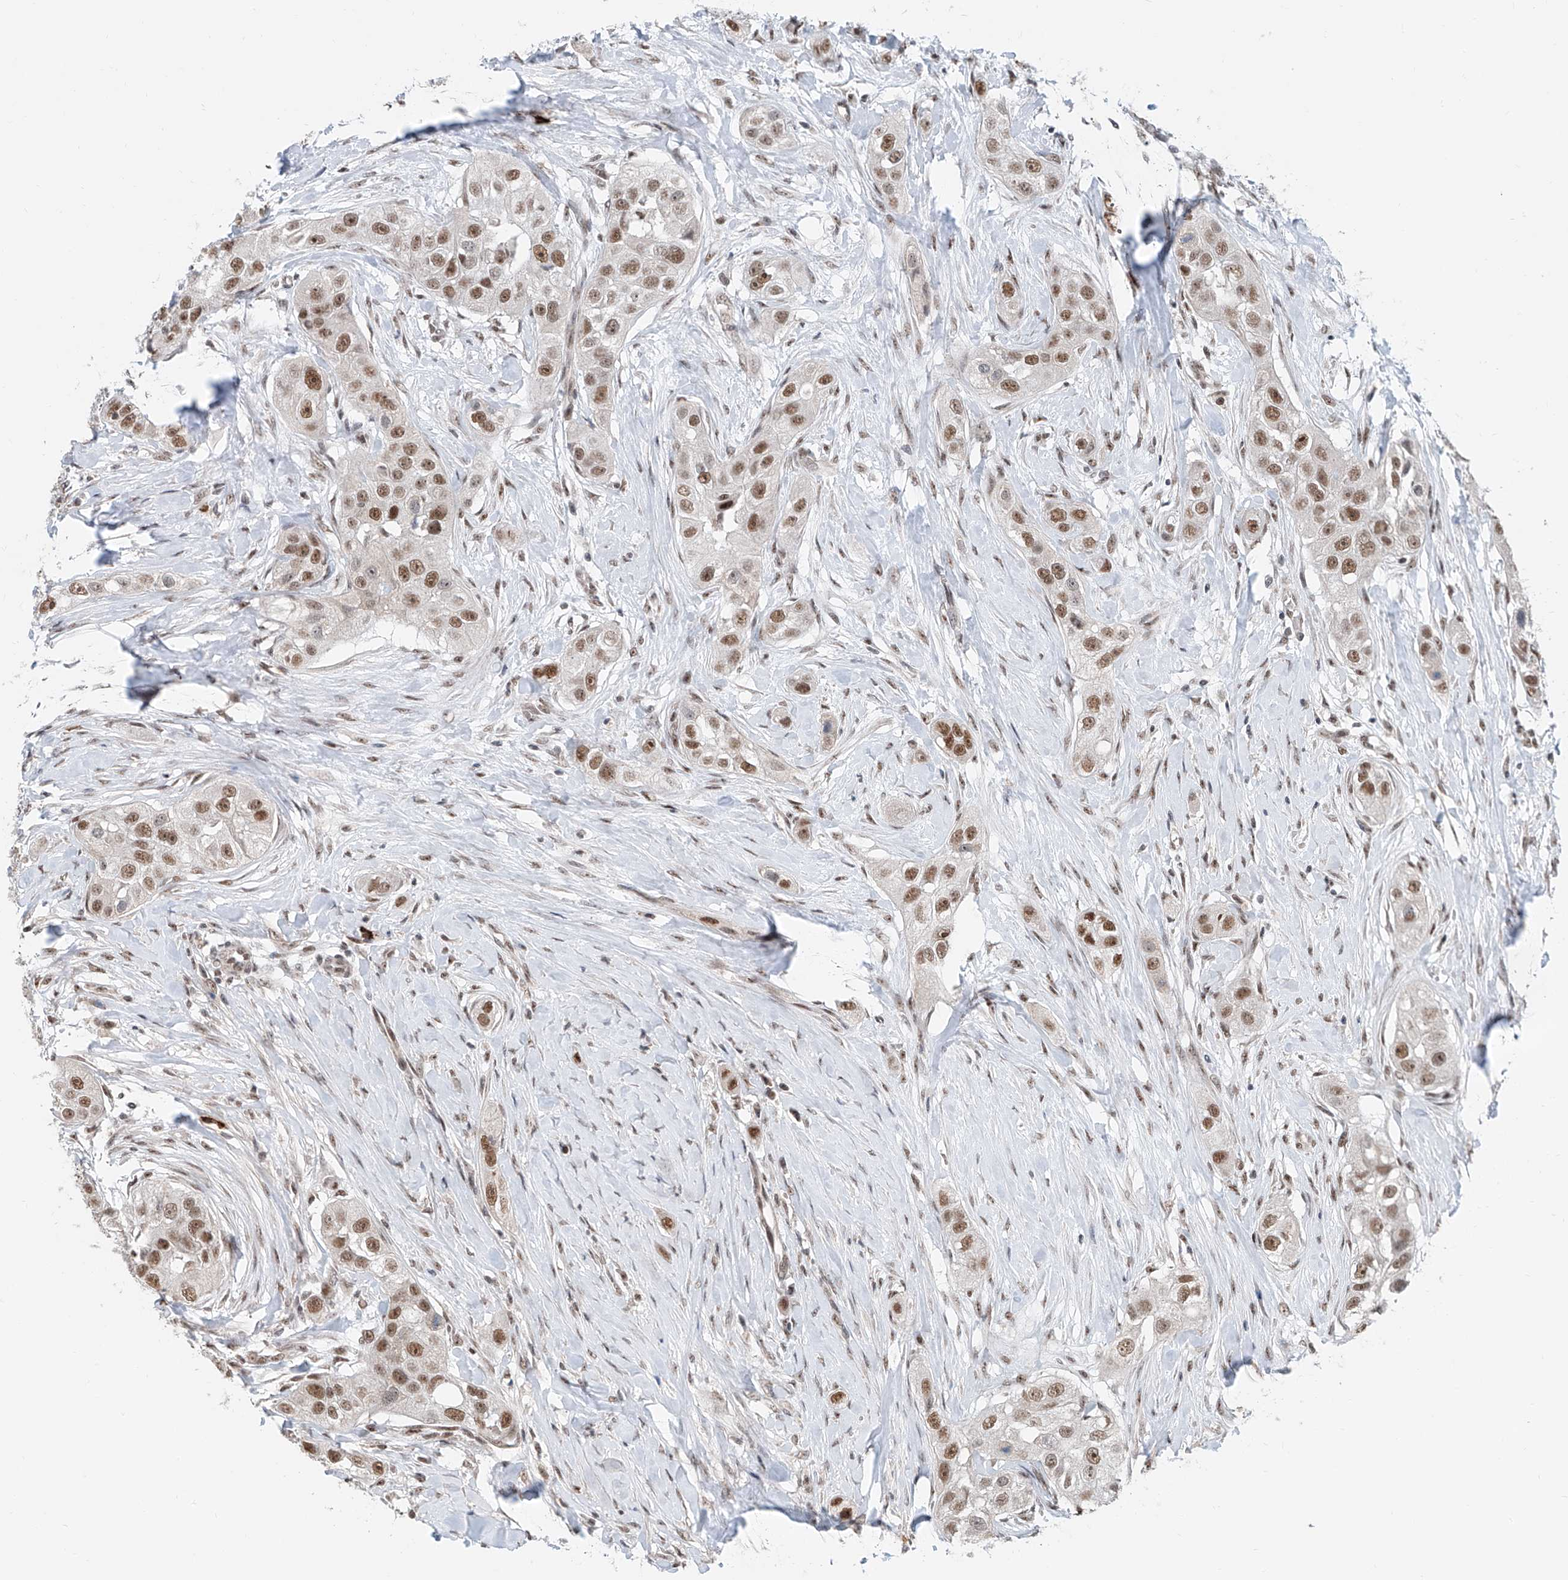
{"staining": {"intensity": "moderate", "quantity": ">75%", "location": "nuclear"}, "tissue": "head and neck cancer", "cell_type": "Tumor cells", "image_type": "cancer", "snomed": [{"axis": "morphology", "description": "Normal tissue, NOS"}, {"axis": "morphology", "description": "Squamous cell carcinoma, NOS"}, {"axis": "topography", "description": "Skeletal muscle"}, {"axis": "topography", "description": "Head-Neck"}], "caption": "The micrograph exhibits a brown stain indicating the presence of a protein in the nuclear of tumor cells in head and neck squamous cell carcinoma.", "gene": "SDE2", "patient": {"sex": "male", "age": 51}}